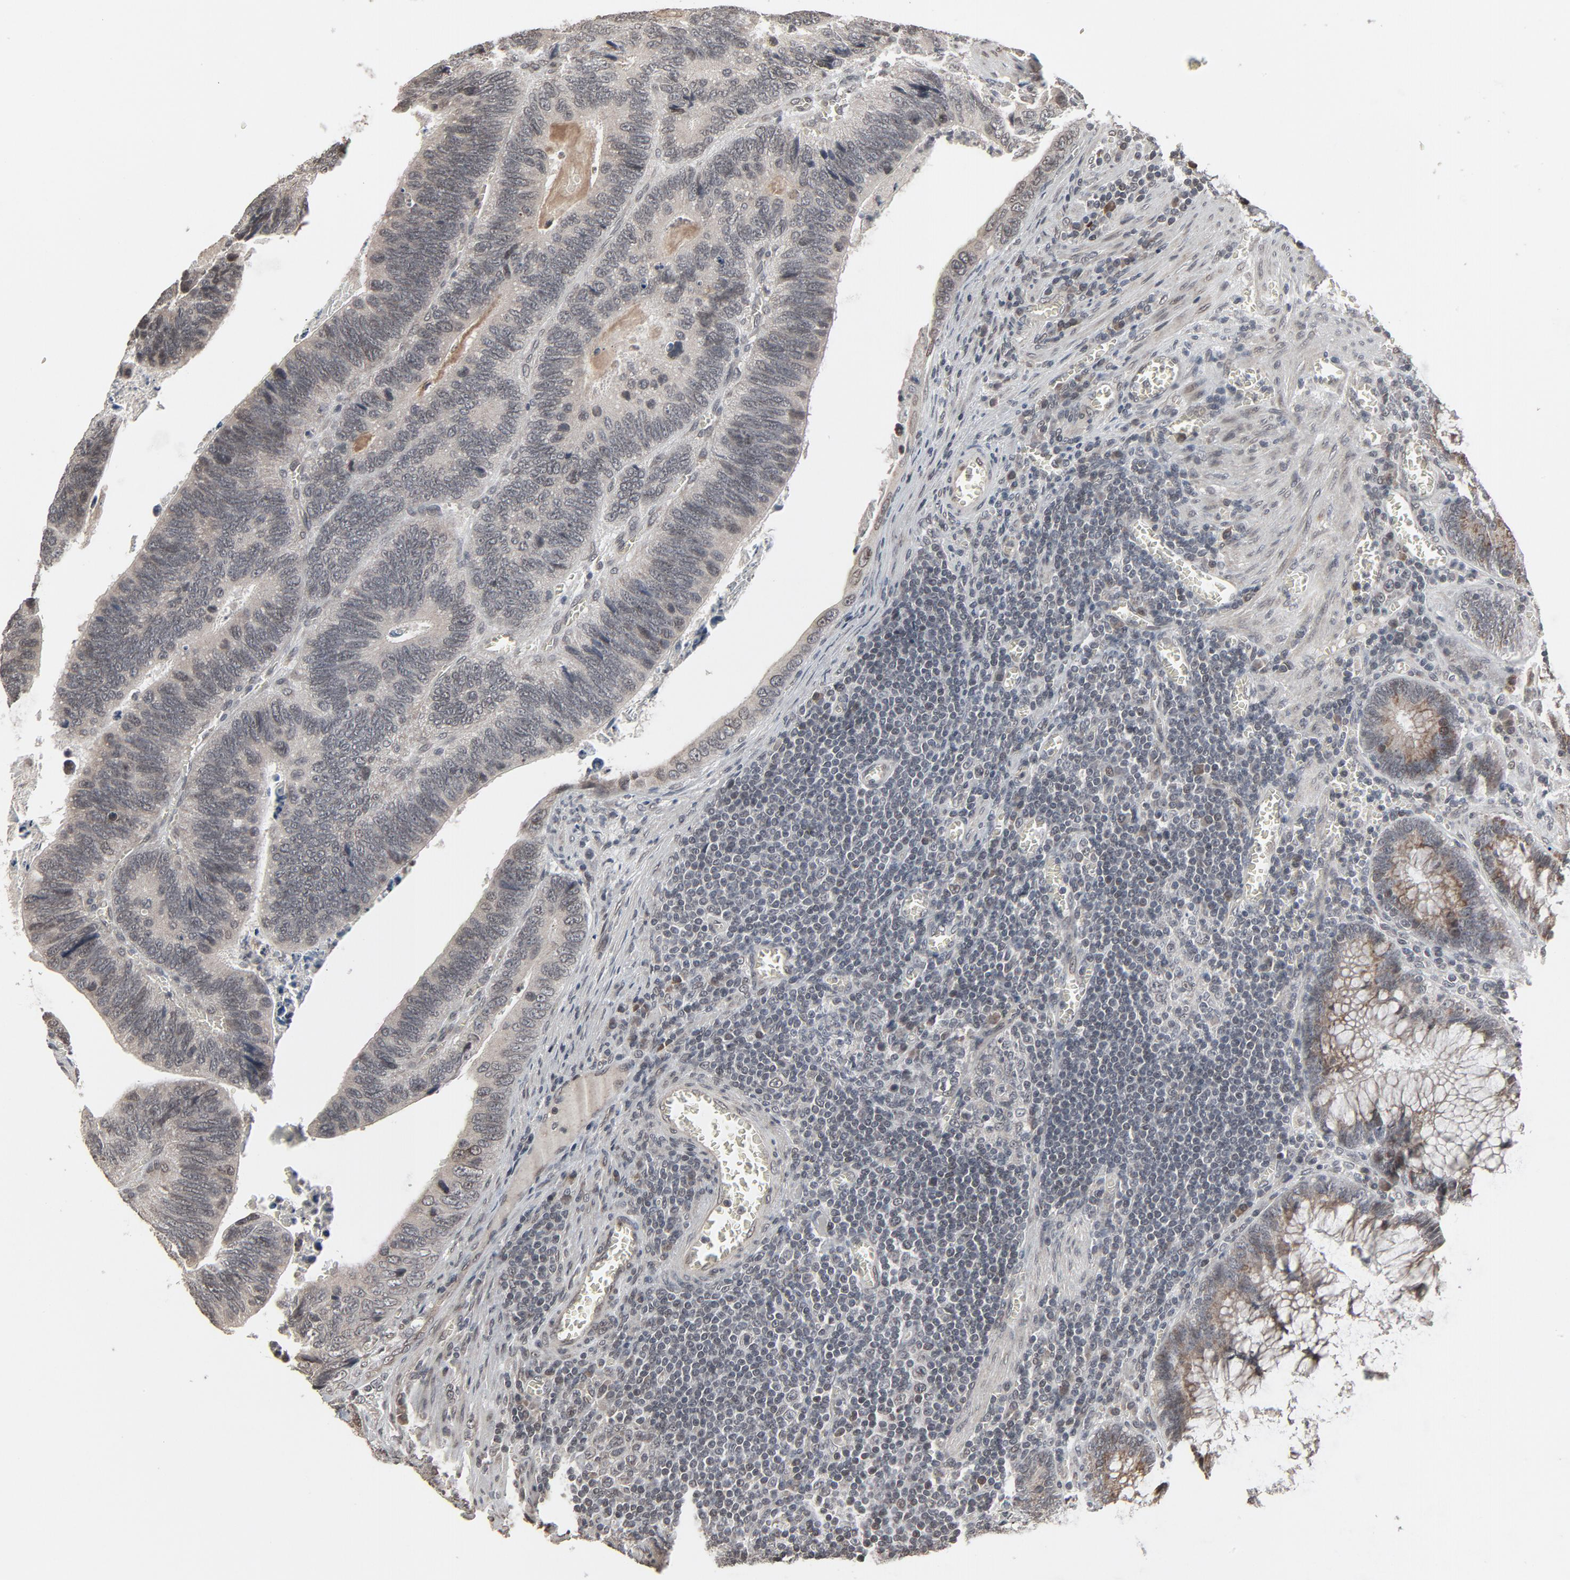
{"staining": {"intensity": "weak", "quantity": "25%-75%", "location": "cytoplasmic/membranous,nuclear"}, "tissue": "colorectal cancer", "cell_type": "Tumor cells", "image_type": "cancer", "snomed": [{"axis": "morphology", "description": "Adenocarcinoma, NOS"}, {"axis": "topography", "description": "Colon"}], "caption": "Brown immunohistochemical staining in colorectal cancer (adenocarcinoma) demonstrates weak cytoplasmic/membranous and nuclear staining in approximately 25%-75% of tumor cells.", "gene": "POM121", "patient": {"sex": "male", "age": 72}}